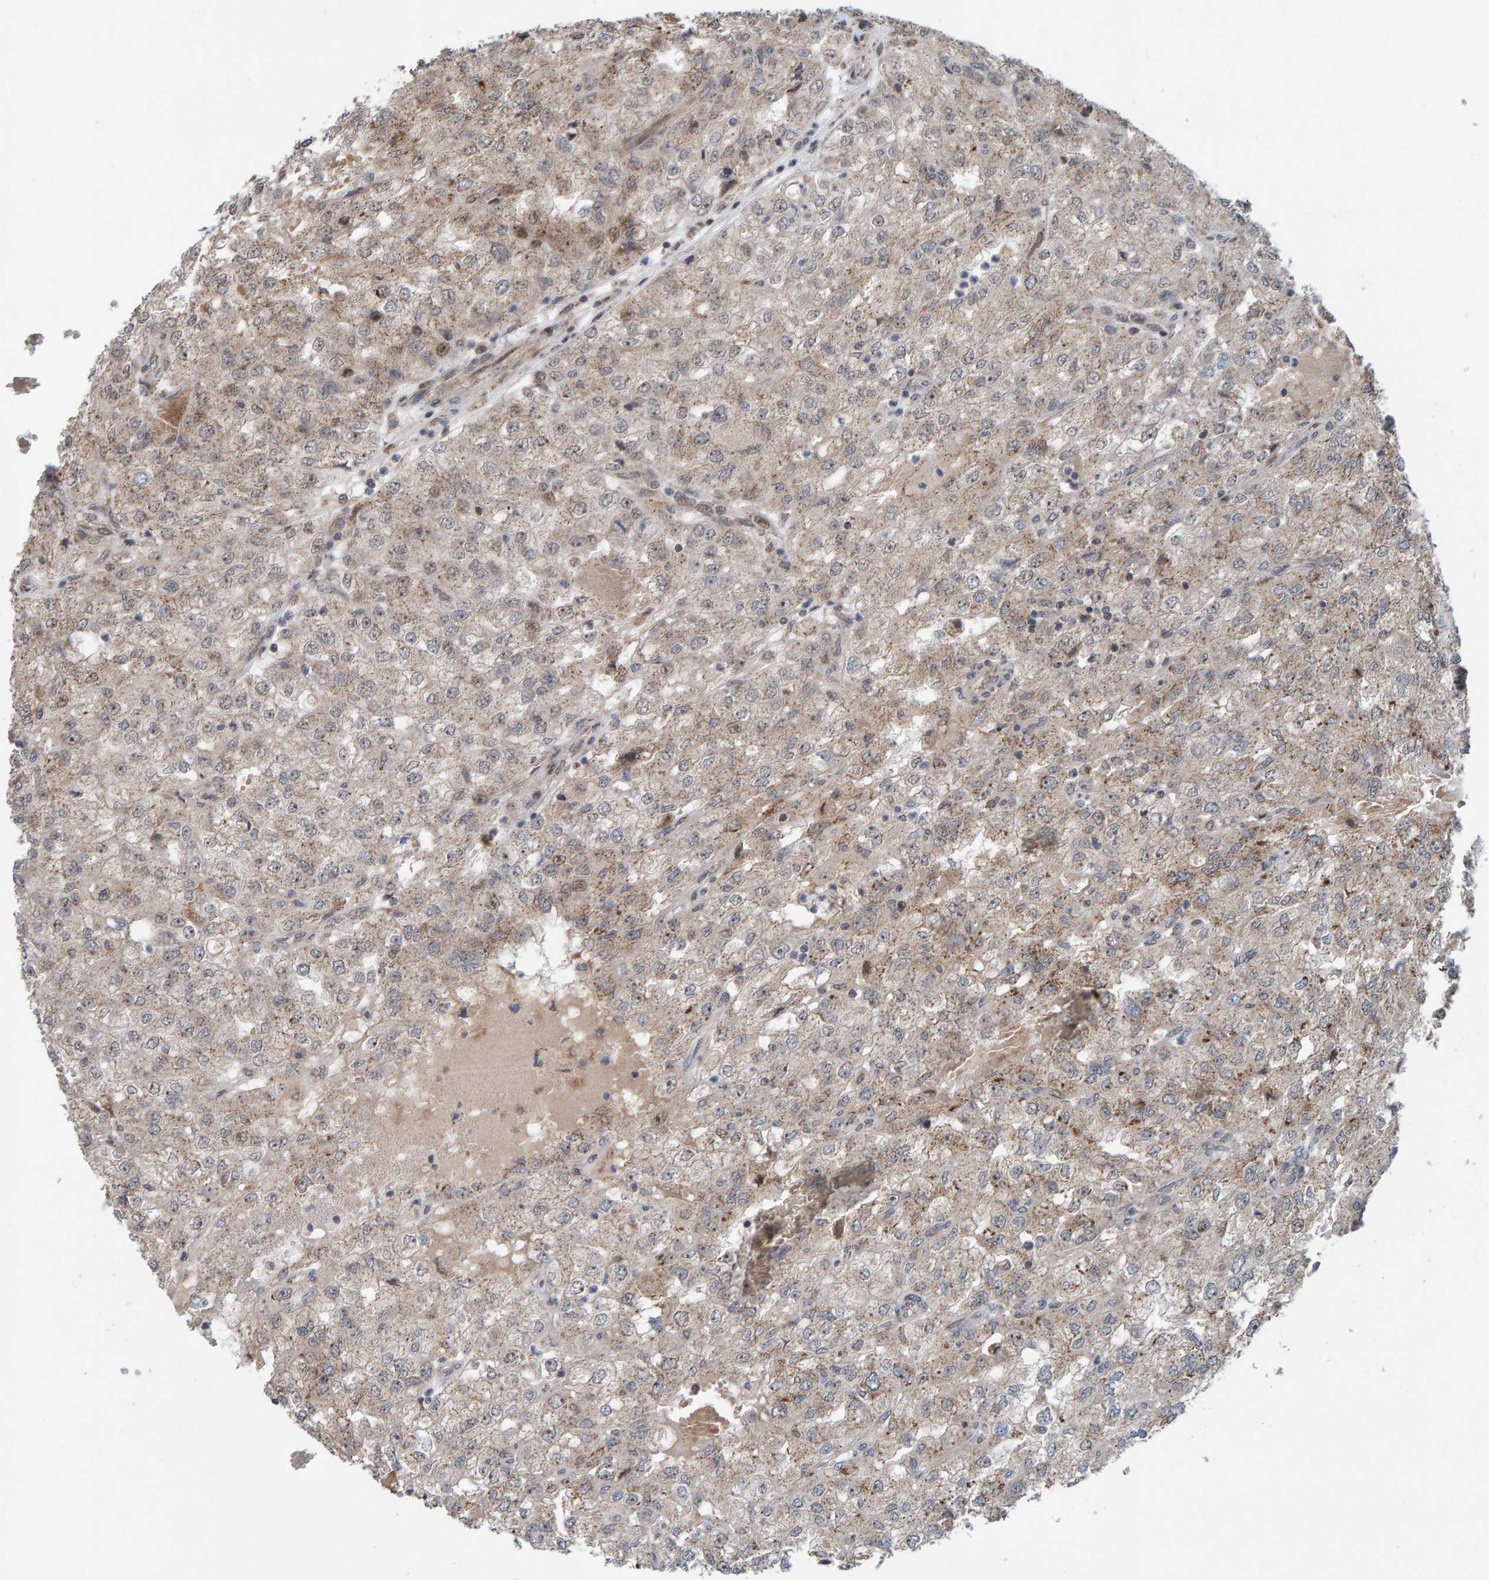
{"staining": {"intensity": "weak", "quantity": "<25%", "location": "cytoplasmic/membranous"}, "tissue": "renal cancer", "cell_type": "Tumor cells", "image_type": "cancer", "snomed": [{"axis": "morphology", "description": "Adenocarcinoma, NOS"}, {"axis": "topography", "description": "Kidney"}], "caption": "Immunohistochemical staining of human renal adenocarcinoma reveals no significant expression in tumor cells.", "gene": "CCDC25", "patient": {"sex": "female", "age": 54}}